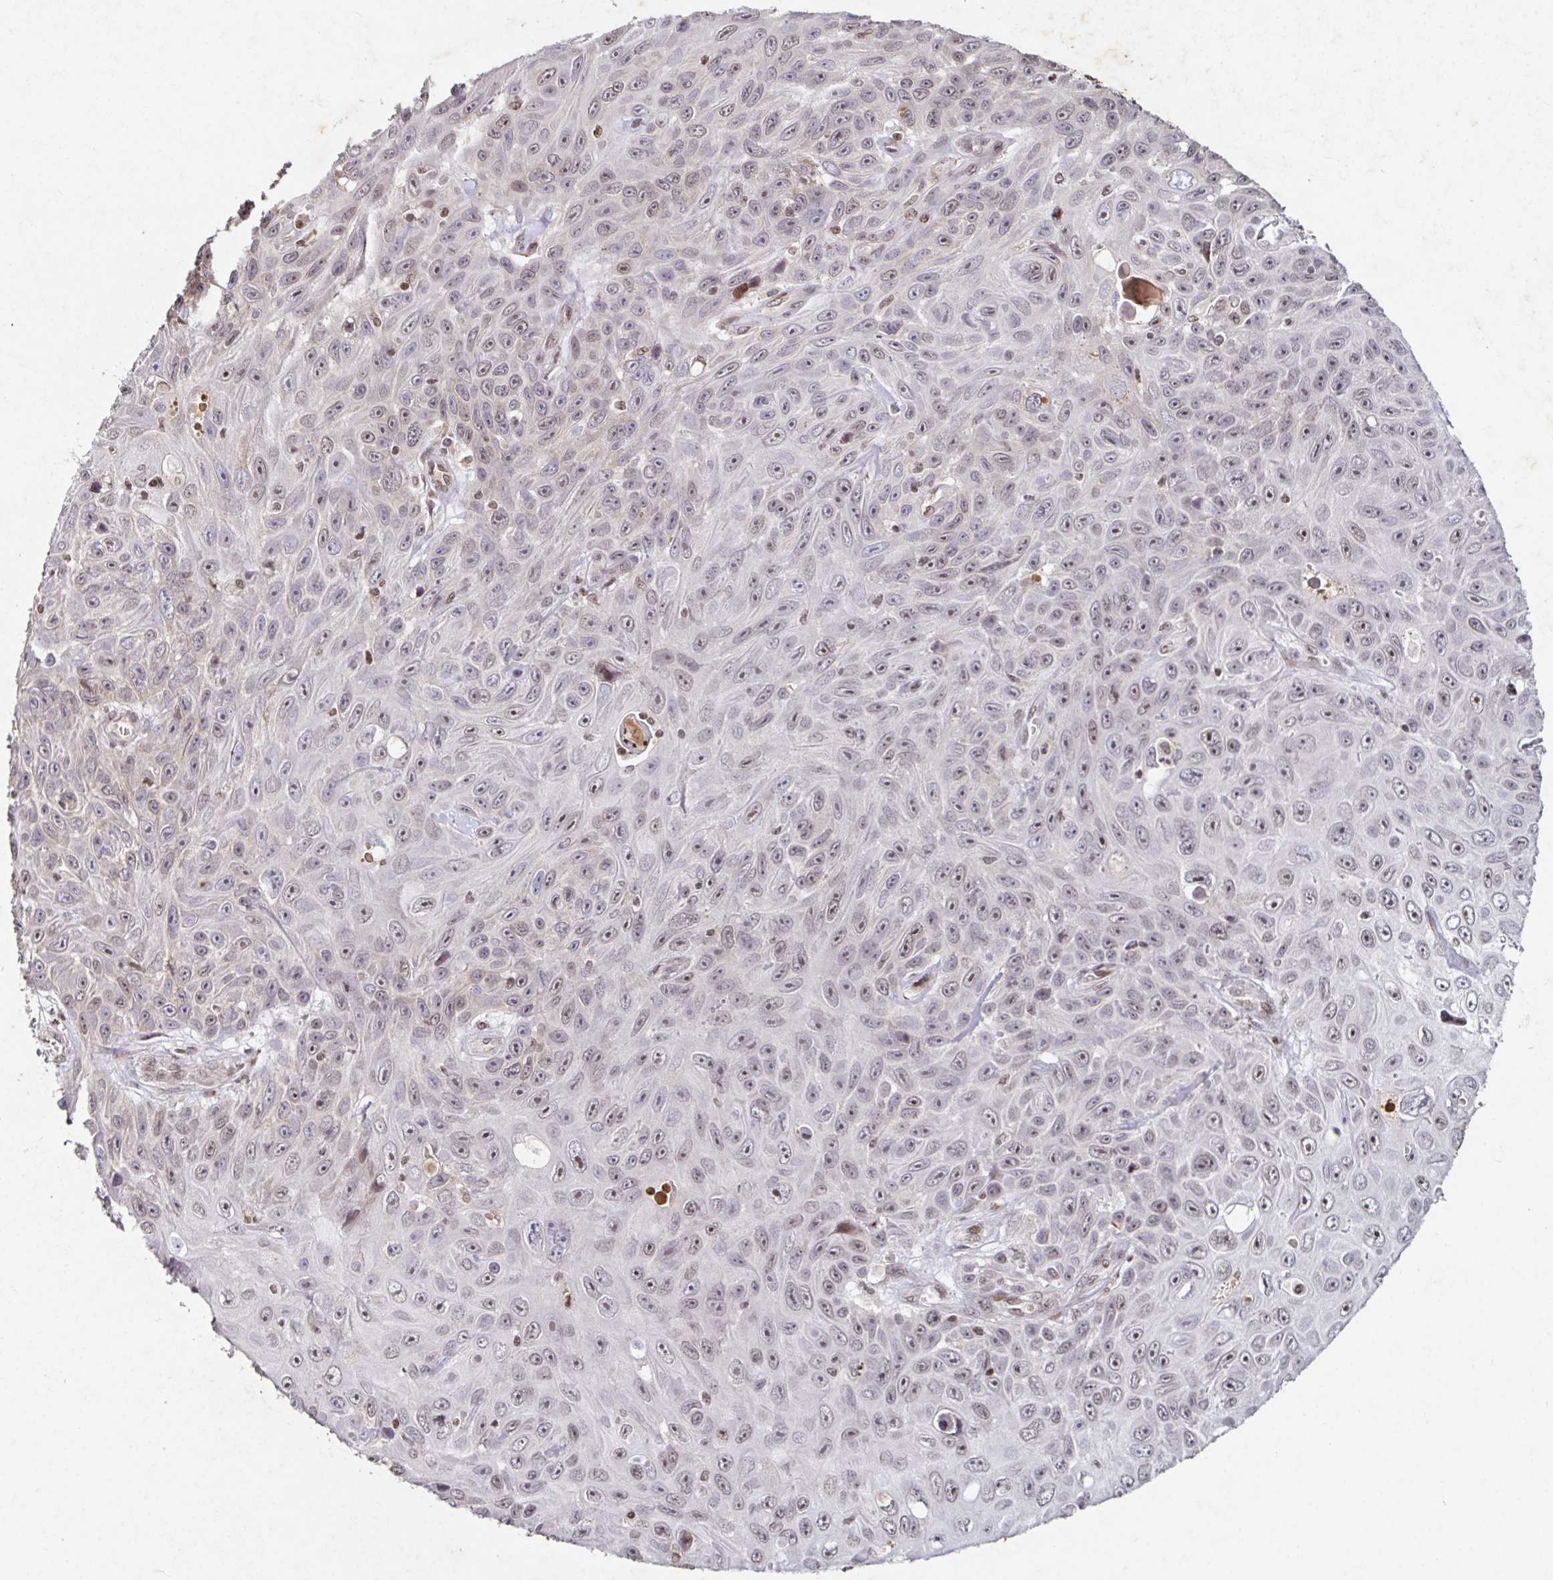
{"staining": {"intensity": "strong", "quantity": "<25%", "location": "nuclear"}, "tissue": "skin cancer", "cell_type": "Tumor cells", "image_type": "cancer", "snomed": [{"axis": "morphology", "description": "Squamous cell carcinoma, NOS"}, {"axis": "topography", "description": "Skin"}], "caption": "Immunohistochemical staining of human squamous cell carcinoma (skin) shows strong nuclear protein staining in about <25% of tumor cells.", "gene": "C19orf53", "patient": {"sex": "male", "age": 82}}